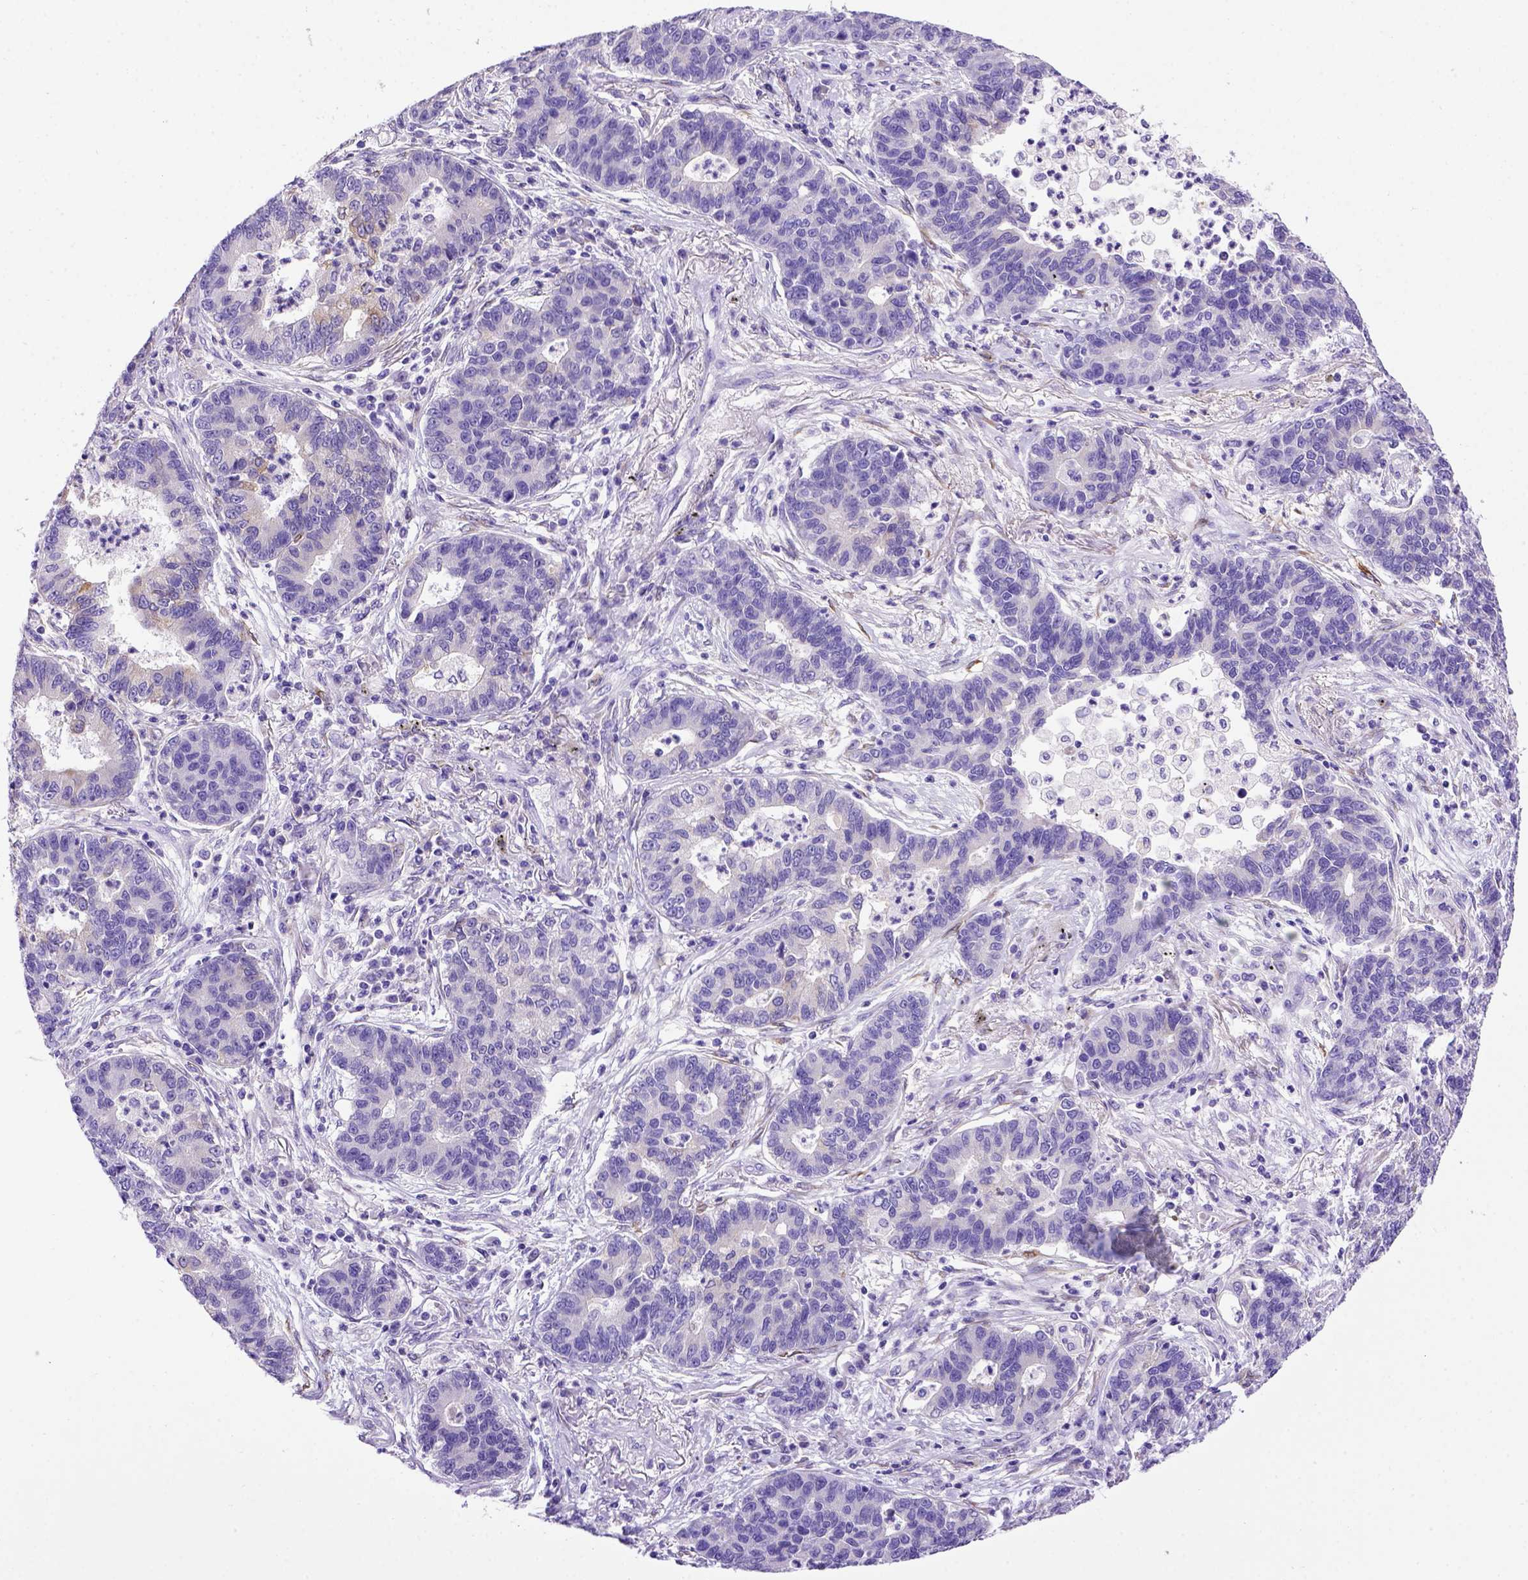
{"staining": {"intensity": "negative", "quantity": "none", "location": "none"}, "tissue": "lung cancer", "cell_type": "Tumor cells", "image_type": "cancer", "snomed": [{"axis": "morphology", "description": "Adenocarcinoma, NOS"}, {"axis": "topography", "description": "Lung"}], "caption": "IHC image of human adenocarcinoma (lung) stained for a protein (brown), which reveals no staining in tumor cells. (Brightfield microscopy of DAB immunohistochemistry at high magnification).", "gene": "PTGES", "patient": {"sex": "female", "age": 57}}